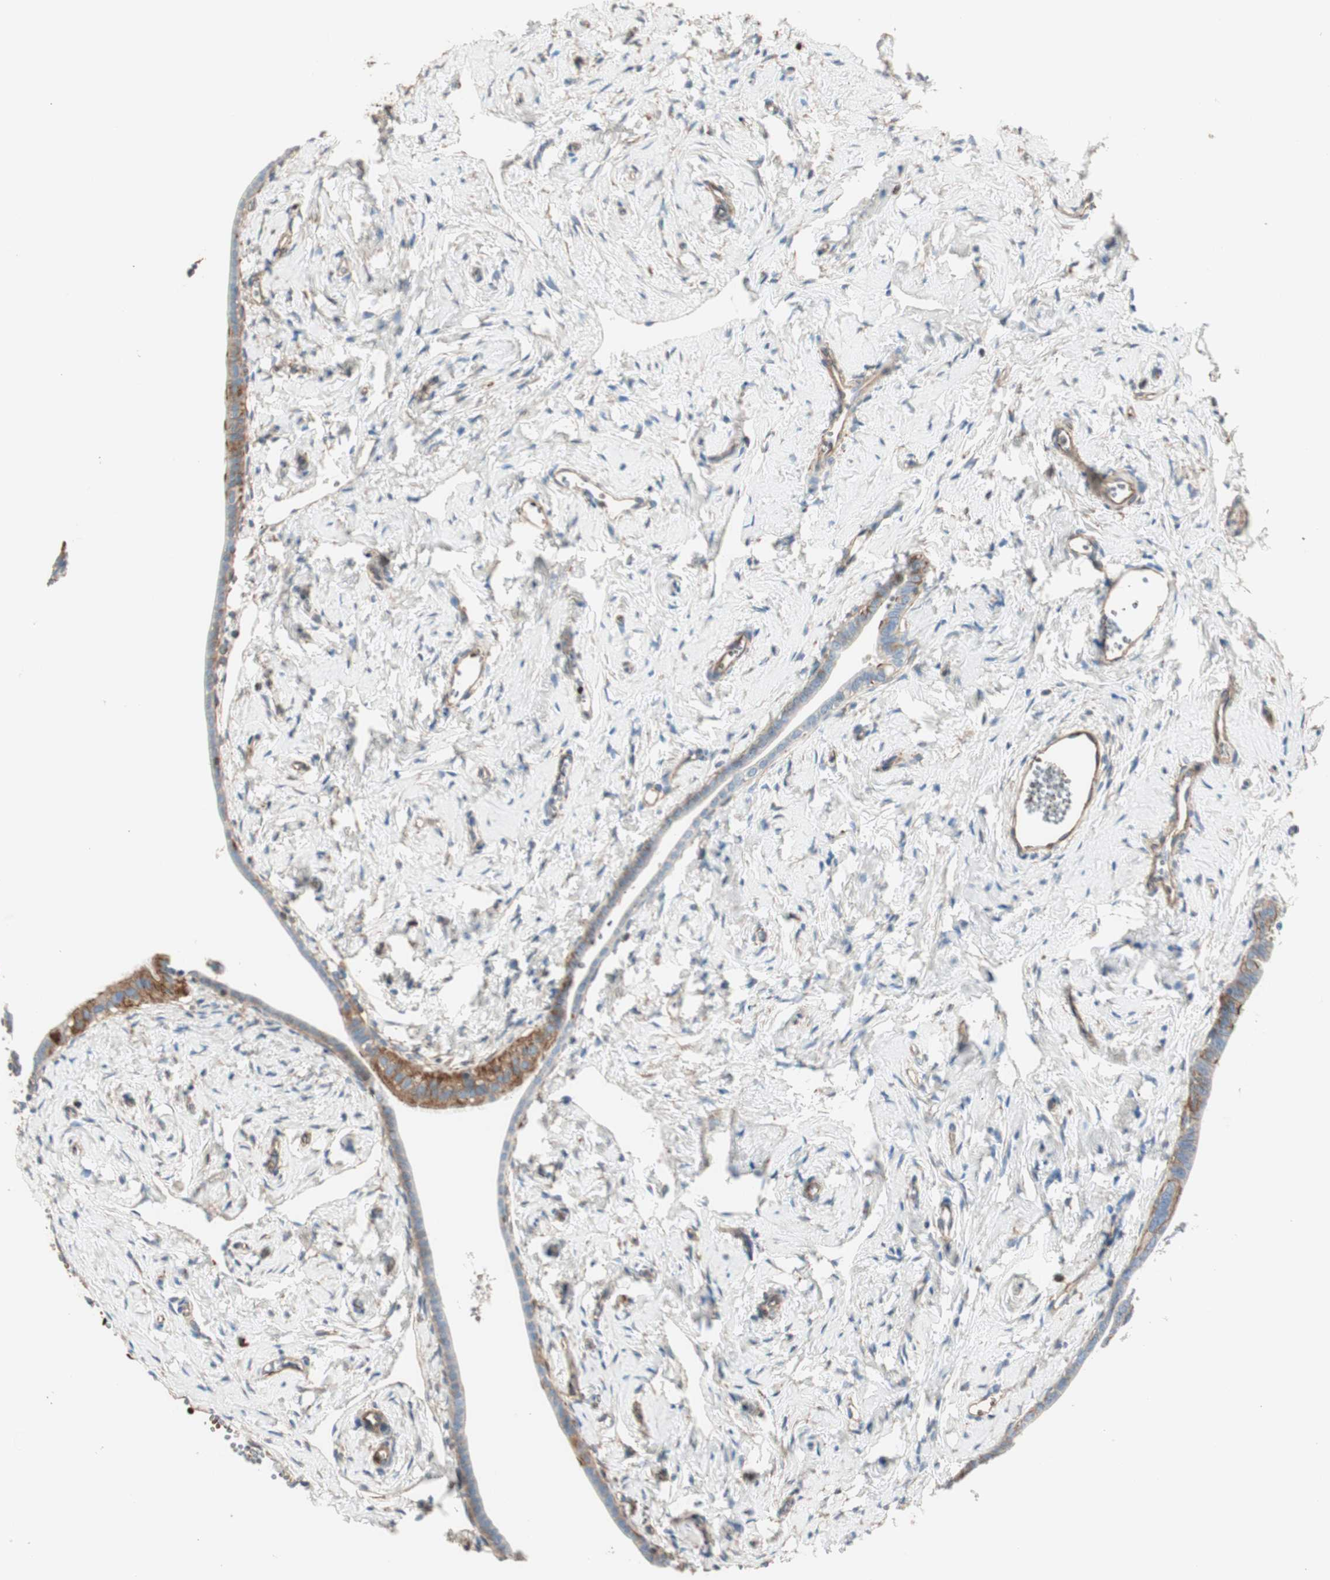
{"staining": {"intensity": "moderate", "quantity": ">75%", "location": "cytoplasmic/membranous"}, "tissue": "fallopian tube", "cell_type": "Glandular cells", "image_type": "normal", "snomed": [{"axis": "morphology", "description": "Normal tissue, NOS"}, {"axis": "topography", "description": "Fallopian tube"}], "caption": "DAB immunohistochemical staining of normal fallopian tube shows moderate cytoplasmic/membranous protein expression in about >75% of glandular cells.", "gene": "SRCIN1", "patient": {"sex": "female", "age": 71}}